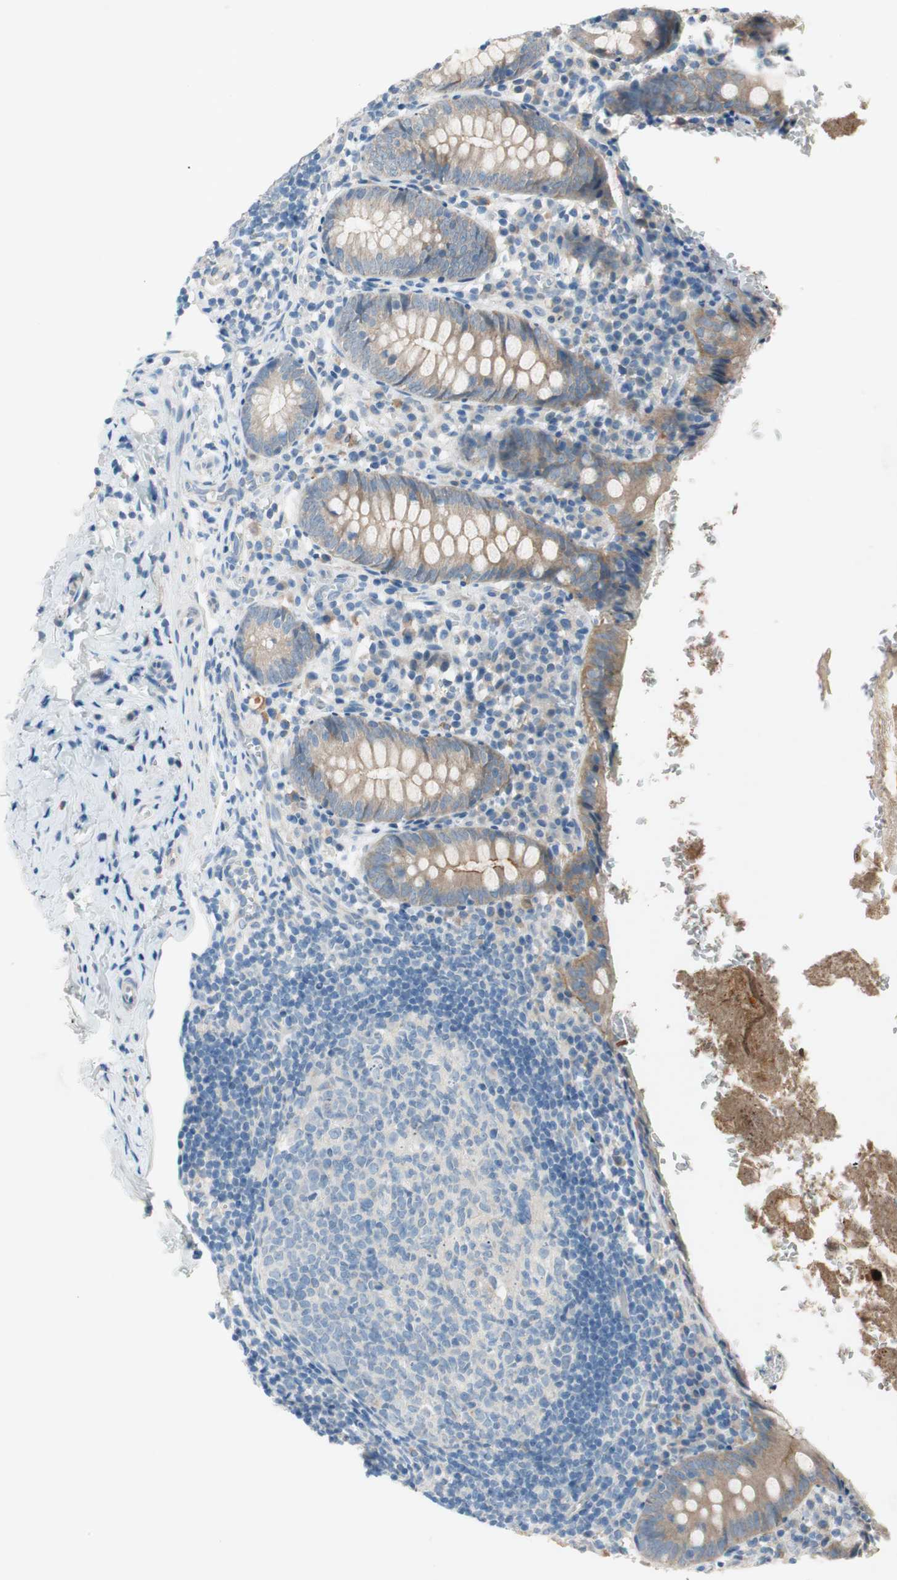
{"staining": {"intensity": "moderate", "quantity": ">75%", "location": "cytoplasmic/membranous"}, "tissue": "appendix", "cell_type": "Glandular cells", "image_type": "normal", "snomed": [{"axis": "morphology", "description": "Normal tissue, NOS"}, {"axis": "topography", "description": "Appendix"}], "caption": "Moderate cytoplasmic/membranous protein staining is seen in approximately >75% of glandular cells in appendix. (IHC, brightfield microscopy, high magnification).", "gene": "PRRG4", "patient": {"sex": "female", "age": 10}}